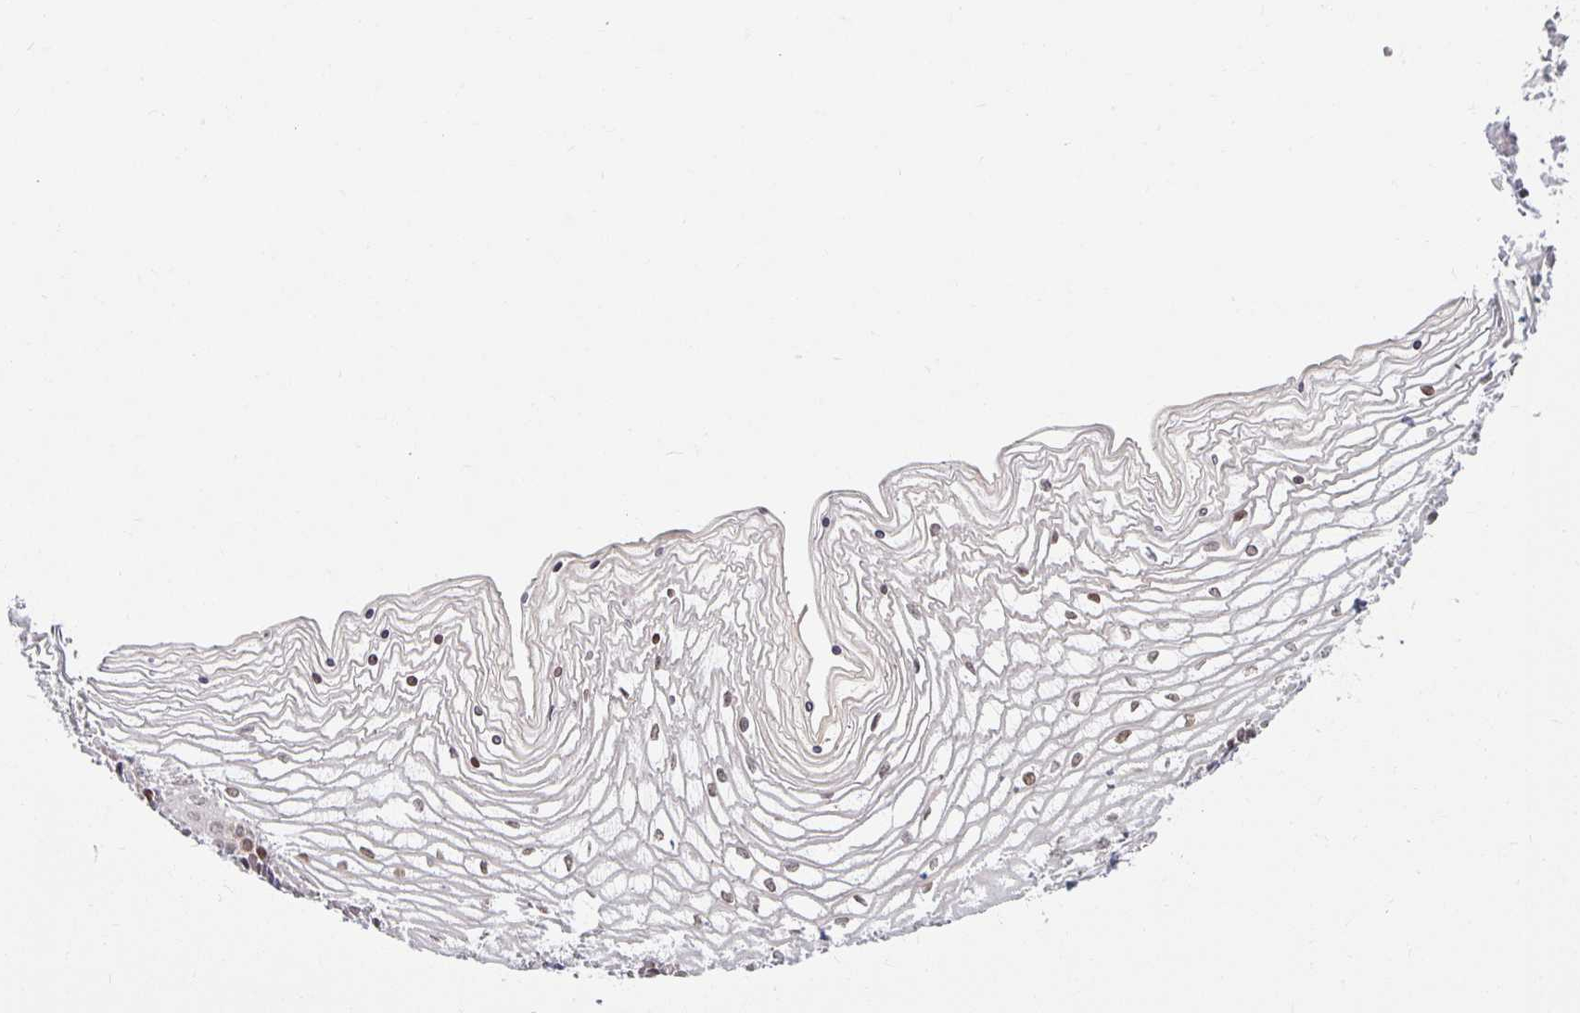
{"staining": {"intensity": "moderate", "quantity": "25%-75%", "location": "nuclear"}, "tissue": "vagina", "cell_type": "Squamous epithelial cells", "image_type": "normal", "snomed": [{"axis": "morphology", "description": "Normal tissue, NOS"}, {"axis": "topography", "description": "Vagina"}], "caption": "Protein staining by immunohistochemistry shows moderate nuclear expression in about 25%-75% of squamous epithelial cells in unremarkable vagina.", "gene": "EHF", "patient": {"sex": "female", "age": 45}}